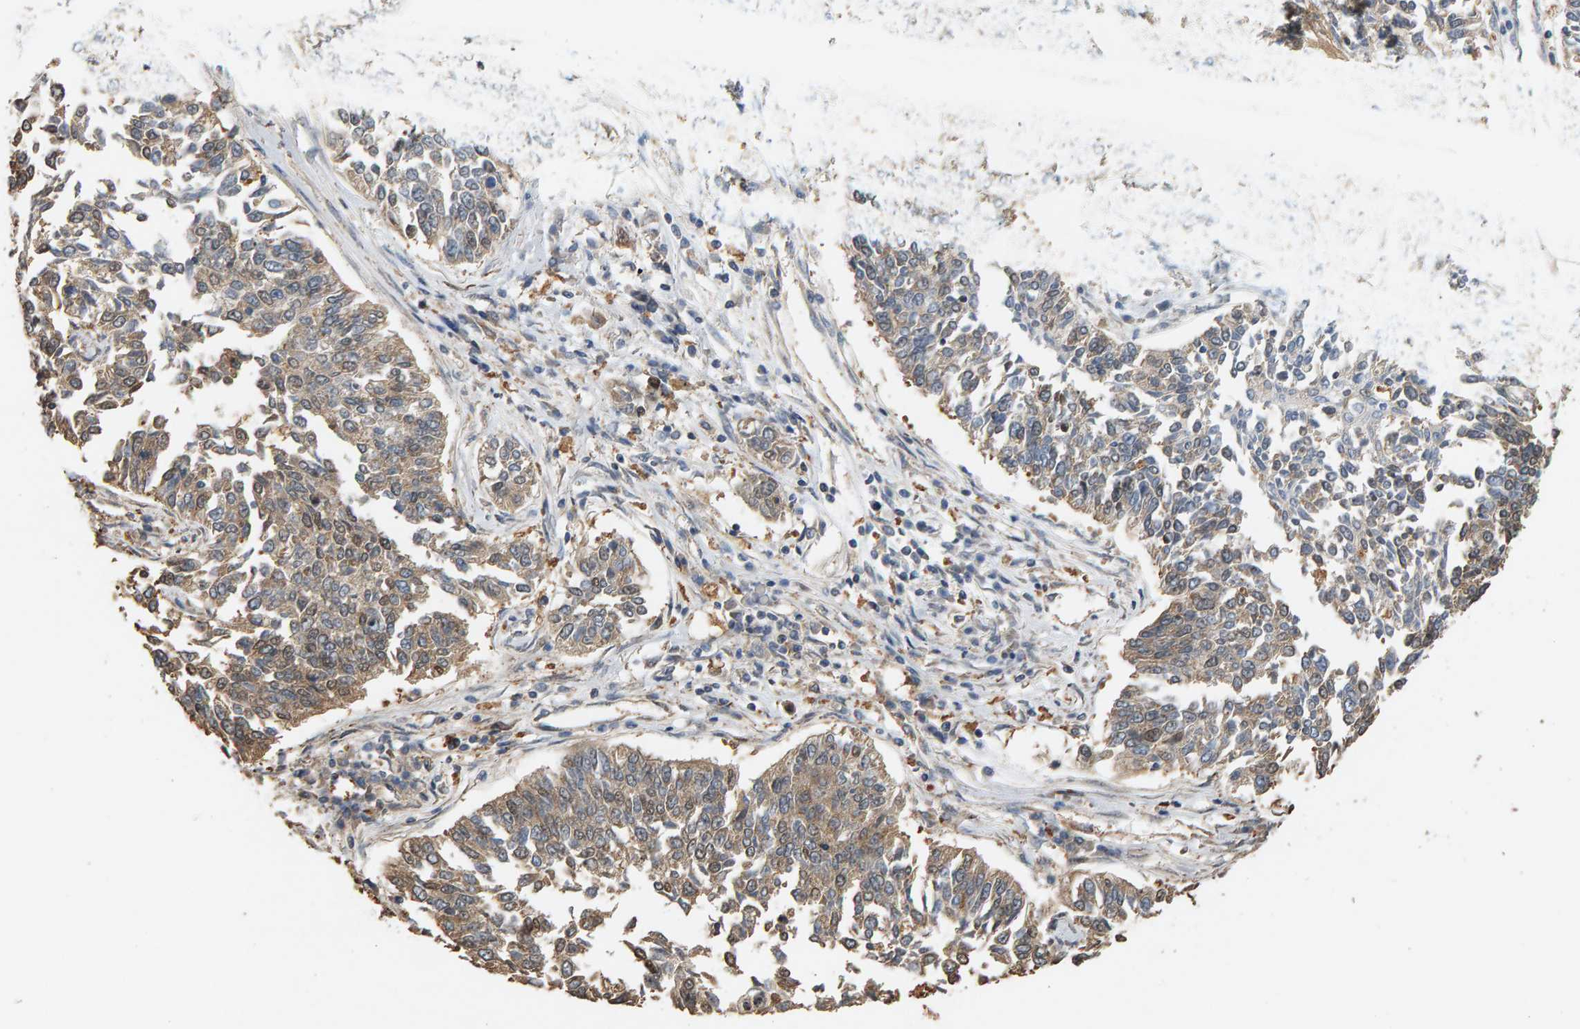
{"staining": {"intensity": "weak", "quantity": "25%-75%", "location": "cytoplasmic/membranous,nuclear"}, "tissue": "lung cancer", "cell_type": "Tumor cells", "image_type": "cancer", "snomed": [{"axis": "morphology", "description": "Normal tissue, NOS"}, {"axis": "morphology", "description": "Squamous cell carcinoma, NOS"}, {"axis": "topography", "description": "Cartilage tissue"}, {"axis": "topography", "description": "Bronchus"}, {"axis": "topography", "description": "Lung"}], "caption": "Tumor cells show weak cytoplasmic/membranous and nuclear staining in about 25%-75% of cells in lung squamous cell carcinoma.", "gene": "GSTK1", "patient": {"sex": "female", "age": 49}}